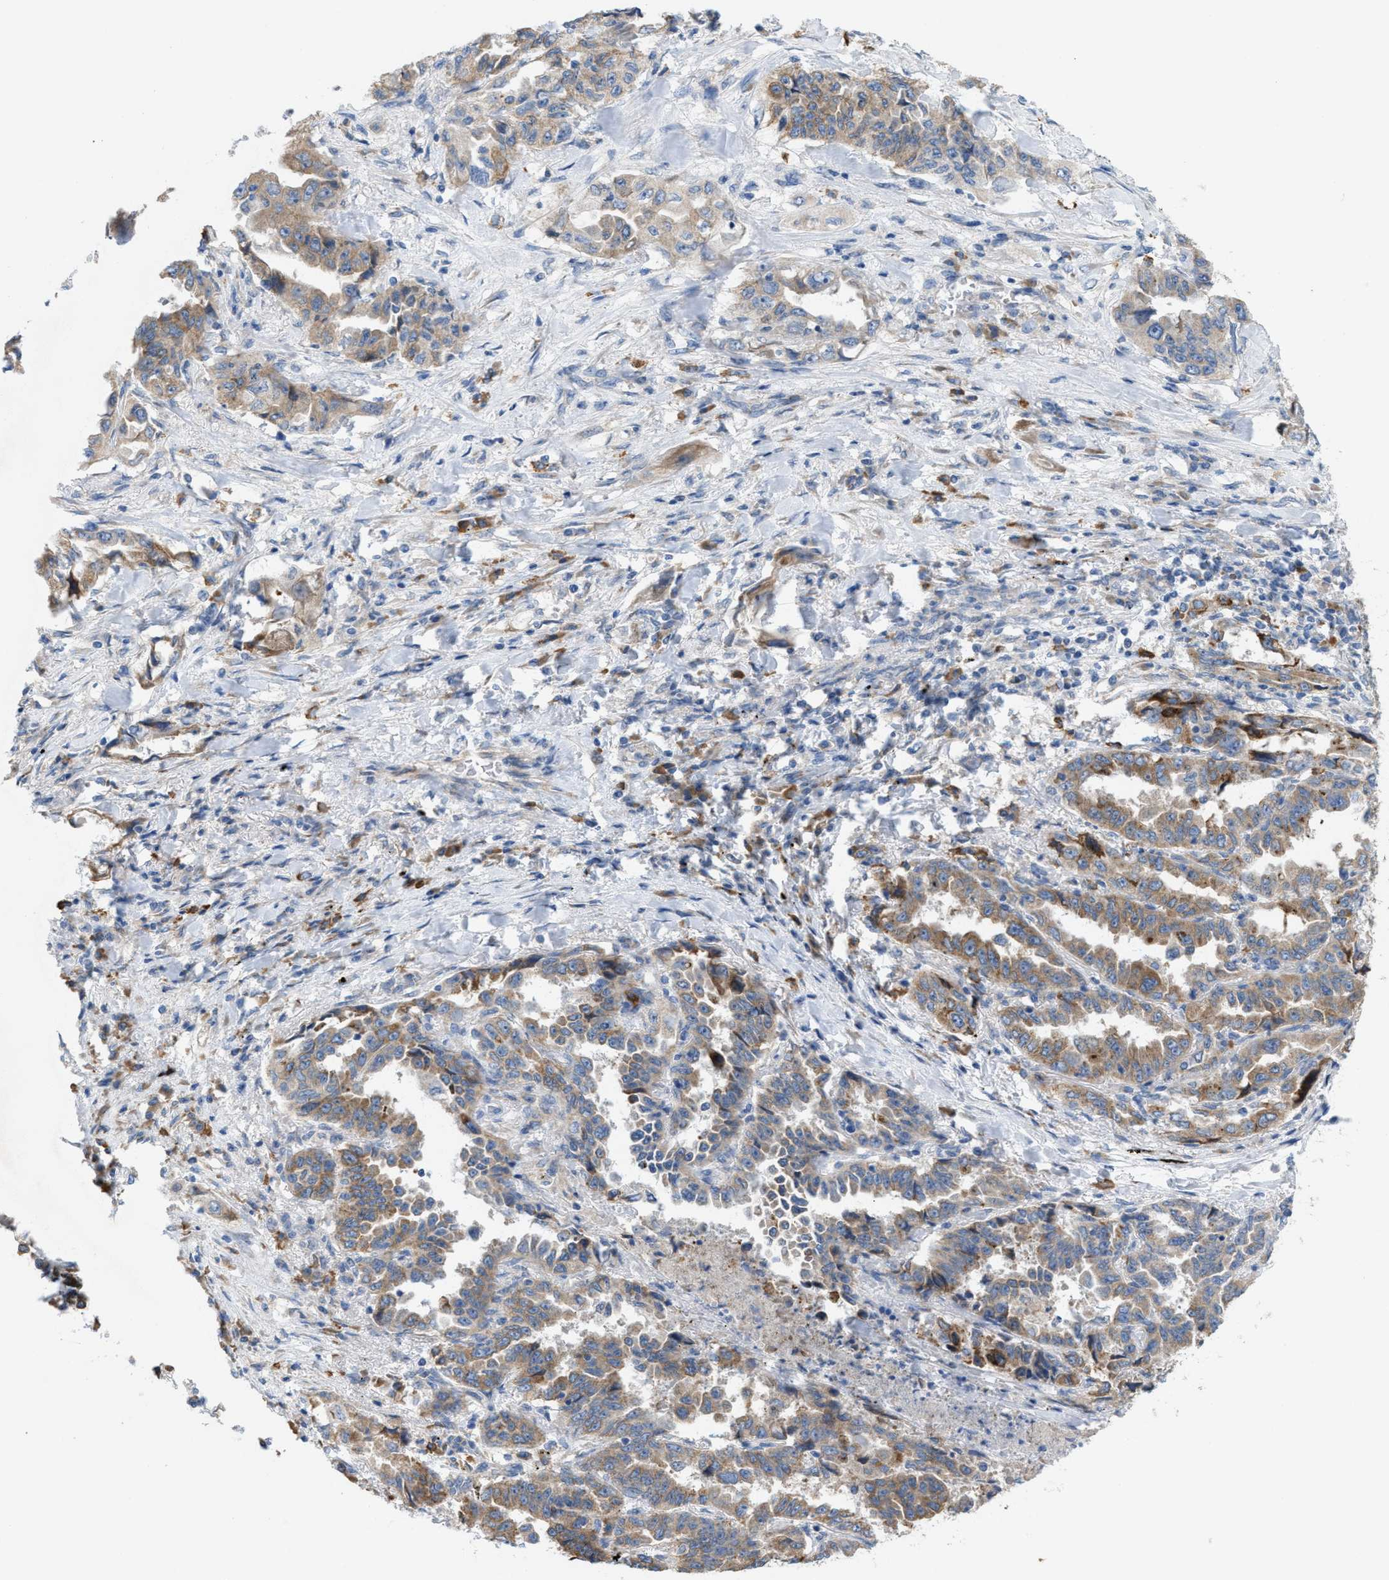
{"staining": {"intensity": "moderate", "quantity": "25%-75%", "location": "cytoplasmic/membranous"}, "tissue": "lung cancer", "cell_type": "Tumor cells", "image_type": "cancer", "snomed": [{"axis": "morphology", "description": "Adenocarcinoma, NOS"}, {"axis": "topography", "description": "Lung"}], "caption": "Lung cancer stained with a brown dye reveals moderate cytoplasmic/membranous positive expression in about 25%-75% of tumor cells.", "gene": "DYNC2I1", "patient": {"sex": "female", "age": 51}}